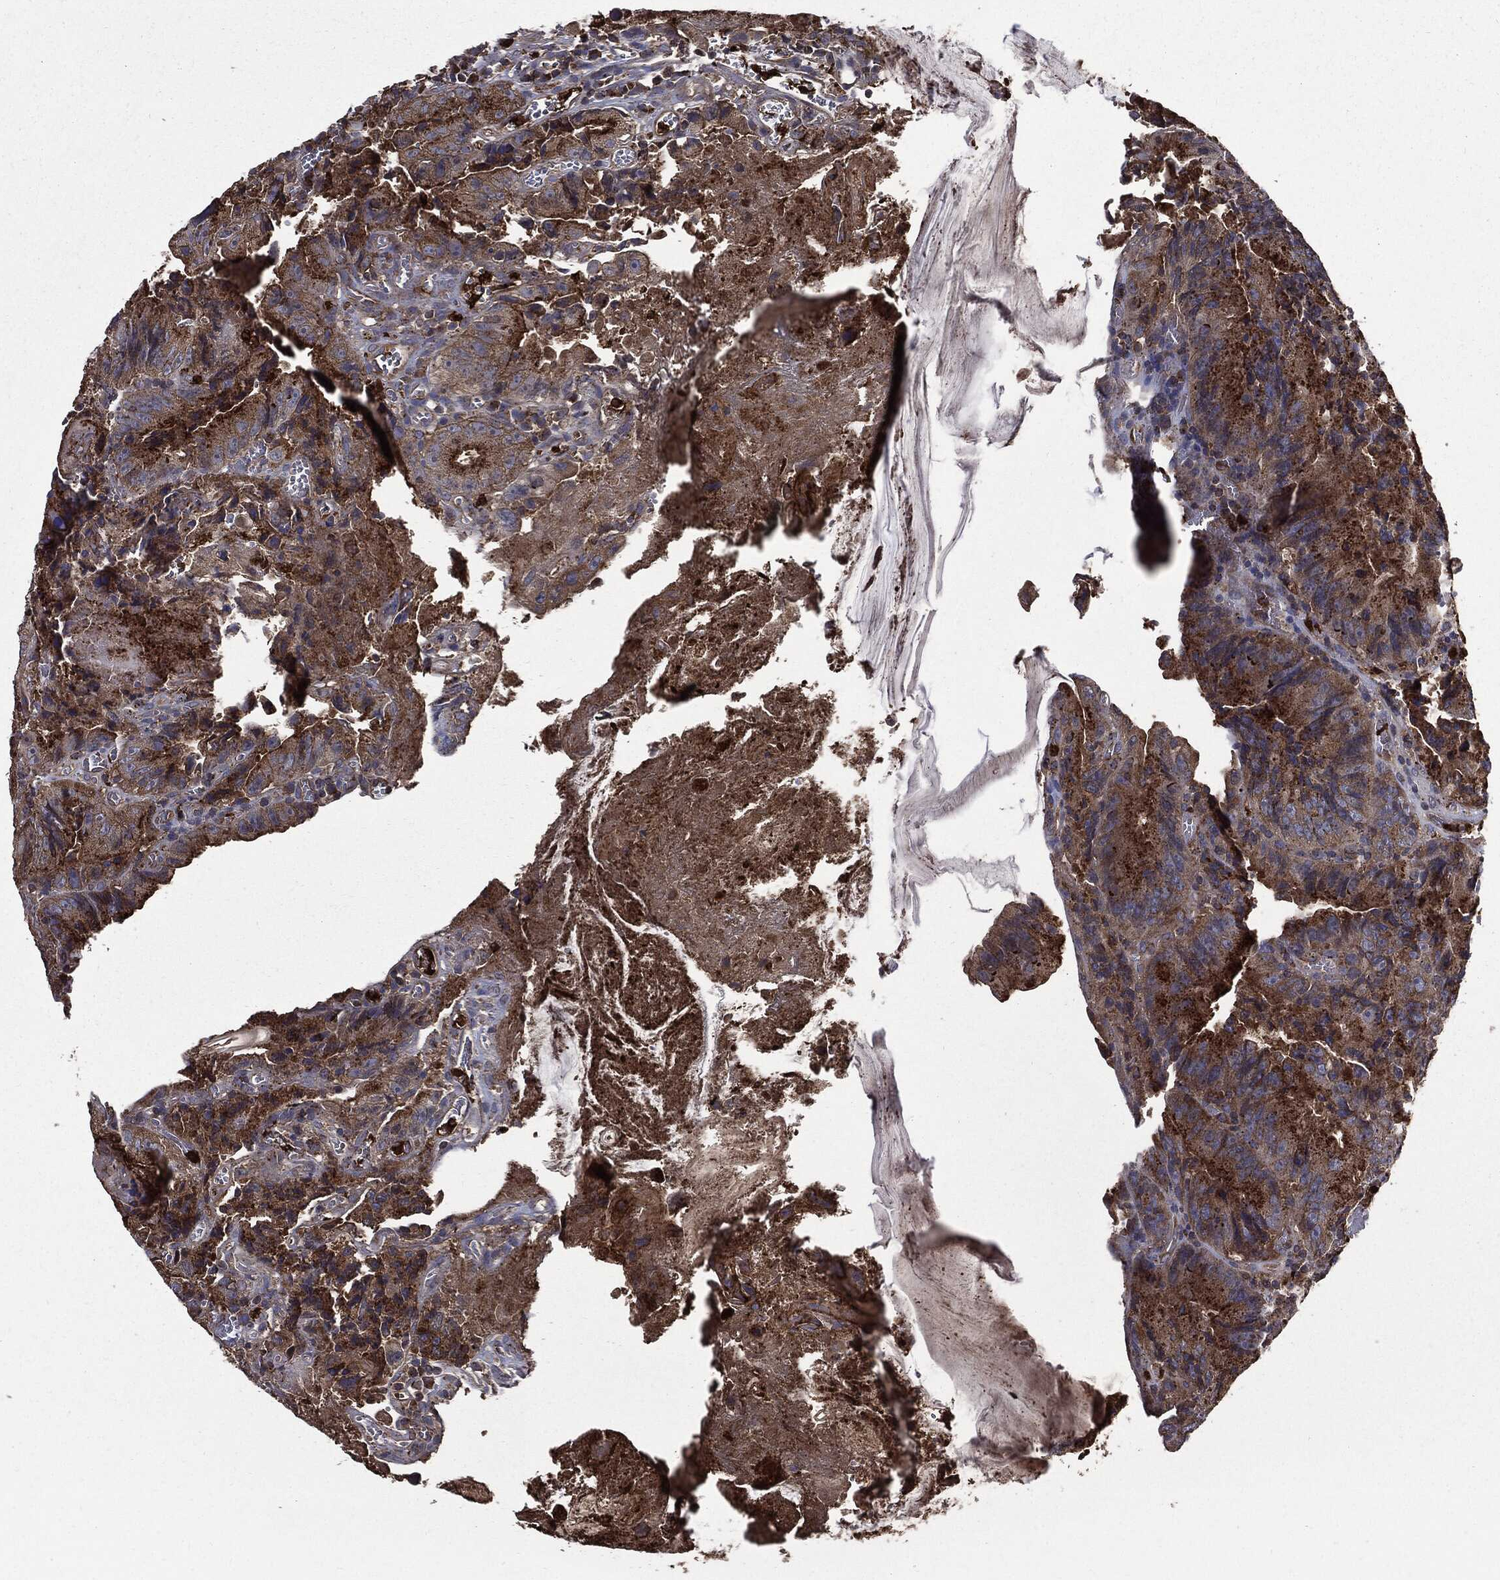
{"staining": {"intensity": "strong", "quantity": "25%-75%", "location": "cytoplasmic/membranous"}, "tissue": "colorectal cancer", "cell_type": "Tumor cells", "image_type": "cancer", "snomed": [{"axis": "morphology", "description": "Adenocarcinoma, NOS"}, {"axis": "topography", "description": "Colon"}], "caption": "DAB (3,3'-diaminobenzidine) immunohistochemical staining of colorectal cancer displays strong cytoplasmic/membranous protein staining in about 25%-75% of tumor cells.", "gene": "PDCD6IP", "patient": {"sex": "female", "age": 86}}